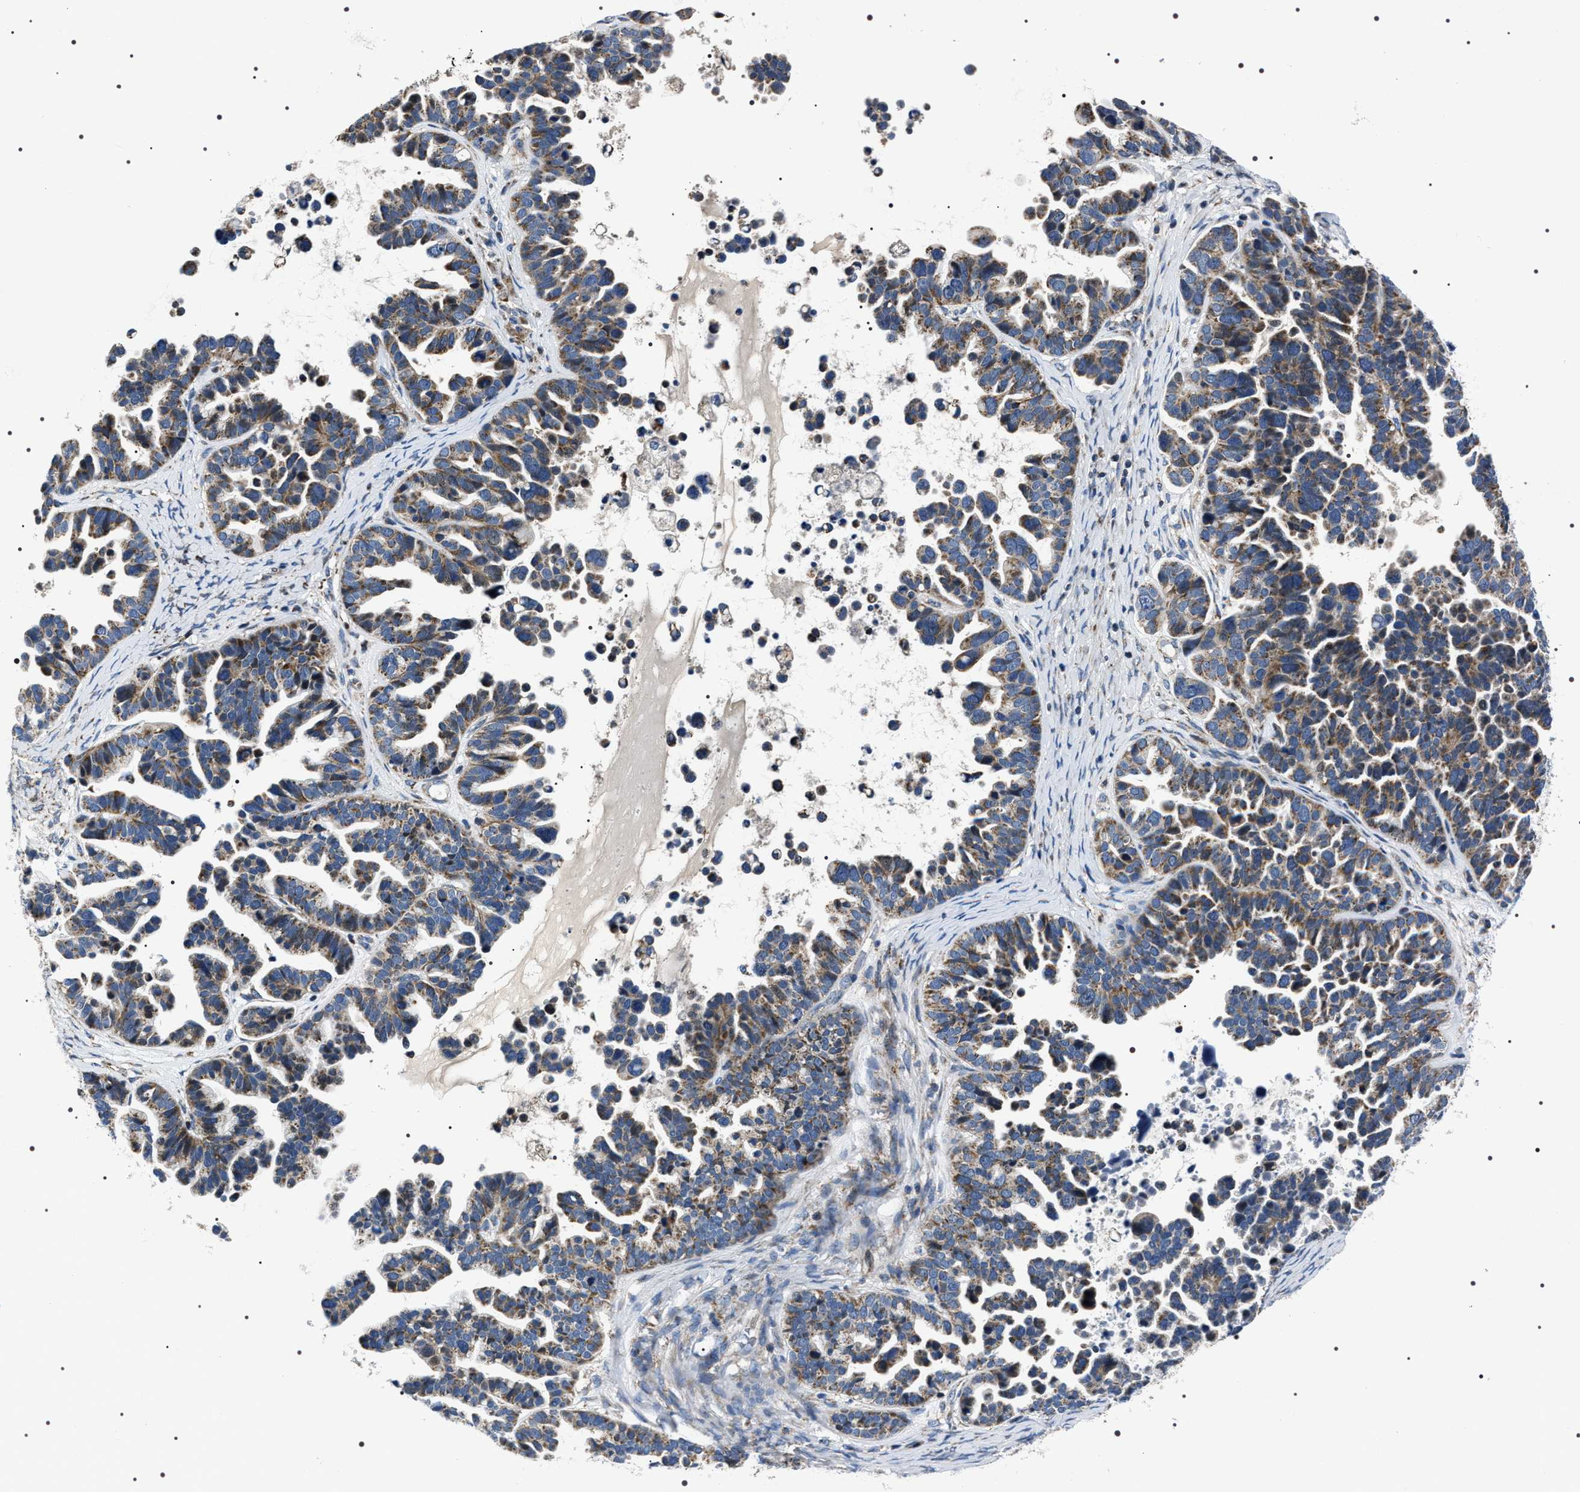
{"staining": {"intensity": "moderate", "quantity": ">75%", "location": "cytoplasmic/membranous"}, "tissue": "ovarian cancer", "cell_type": "Tumor cells", "image_type": "cancer", "snomed": [{"axis": "morphology", "description": "Cystadenocarcinoma, serous, NOS"}, {"axis": "topography", "description": "Ovary"}], "caption": "Immunohistochemical staining of serous cystadenocarcinoma (ovarian) displays moderate cytoplasmic/membranous protein expression in about >75% of tumor cells. (DAB IHC with brightfield microscopy, high magnification).", "gene": "NTMT1", "patient": {"sex": "female", "age": 56}}